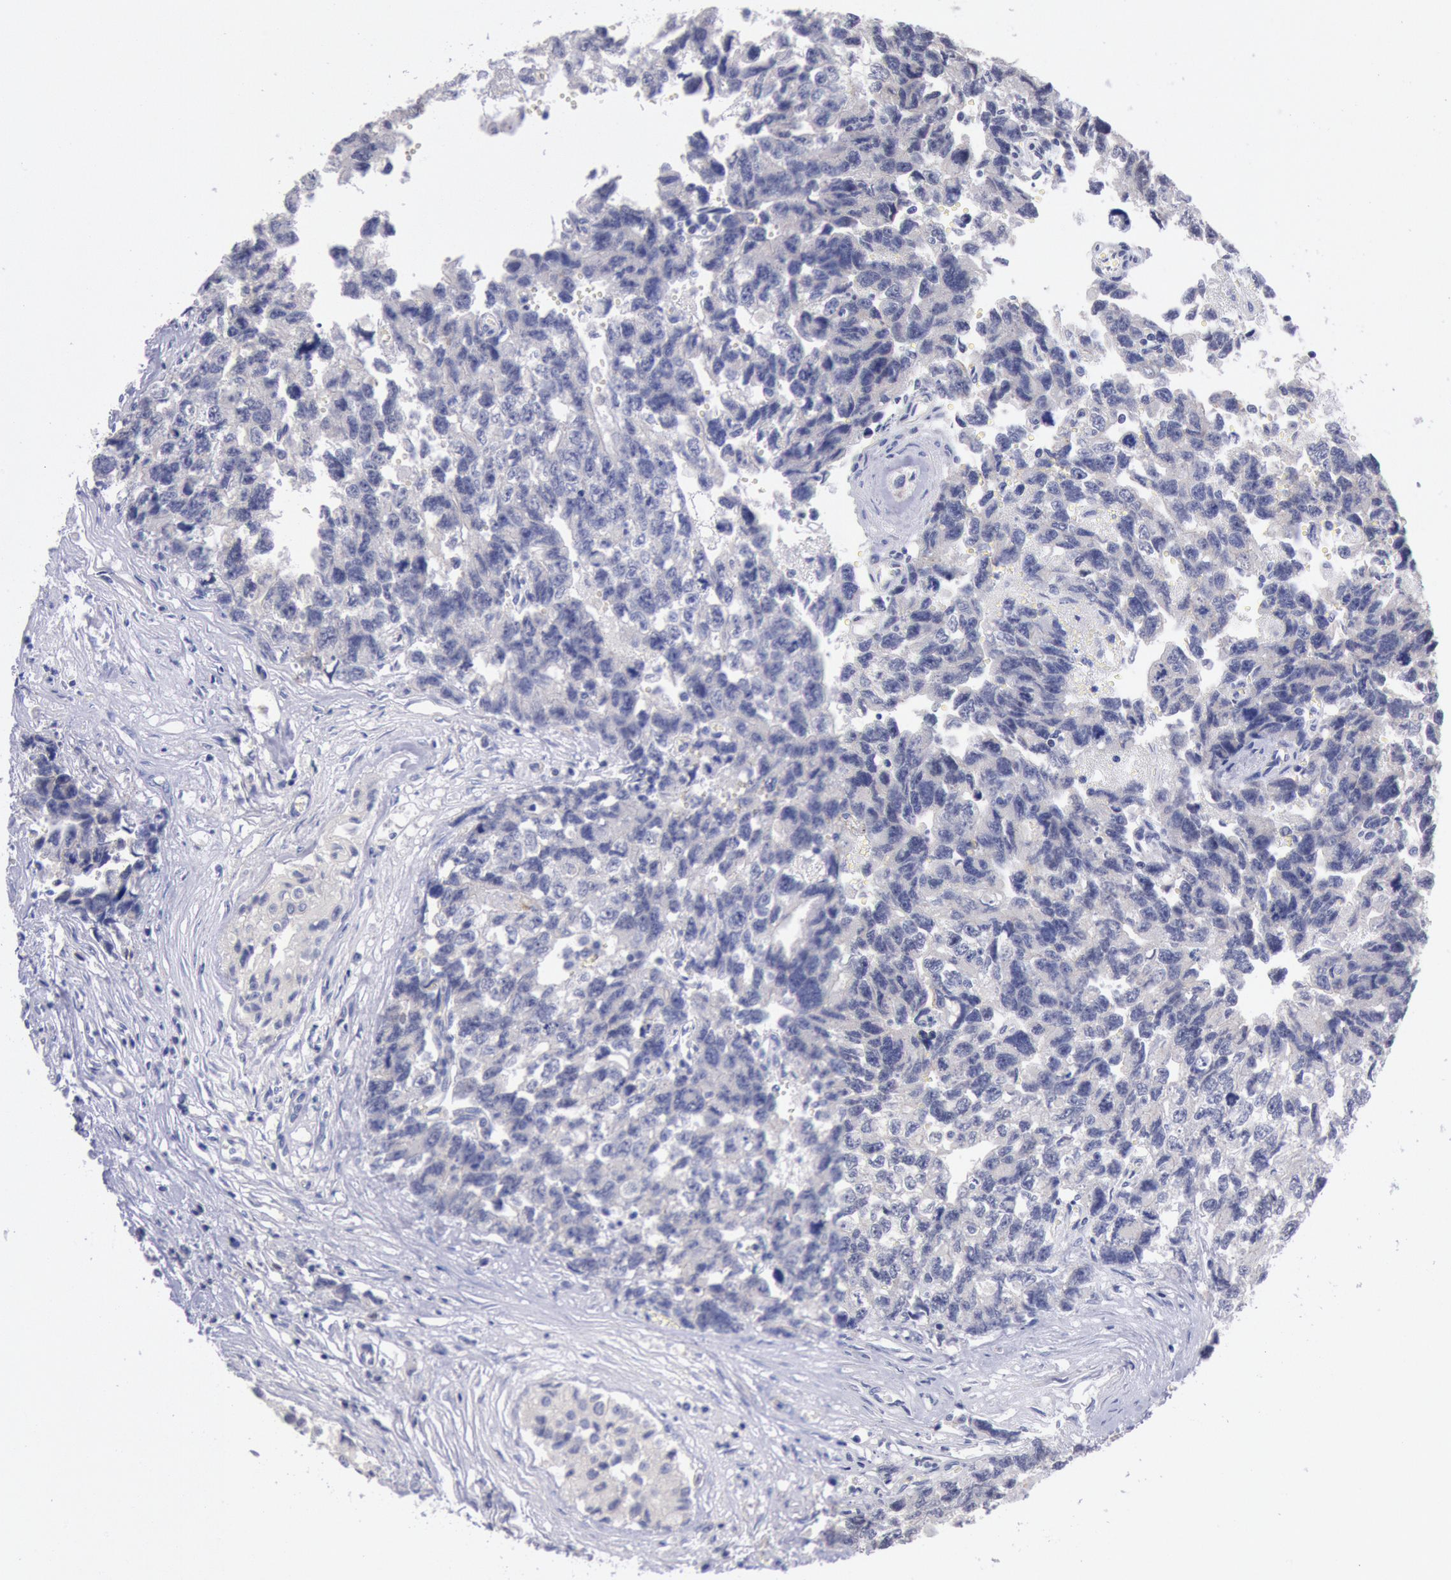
{"staining": {"intensity": "negative", "quantity": "none", "location": "none"}, "tissue": "testis cancer", "cell_type": "Tumor cells", "image_type": "cancer", "snomed": [{"axis": "morphology", "description": "Carcinoma, Embryonal, NOS"}, {"axis": "topography", "description": "Testis"}], "caption": "Tumor cells are negative for protein expression in human testis embryonal carcinoma.", "gene": "RPS6KA5", "patient": {"sex": "male", "age": 31}}